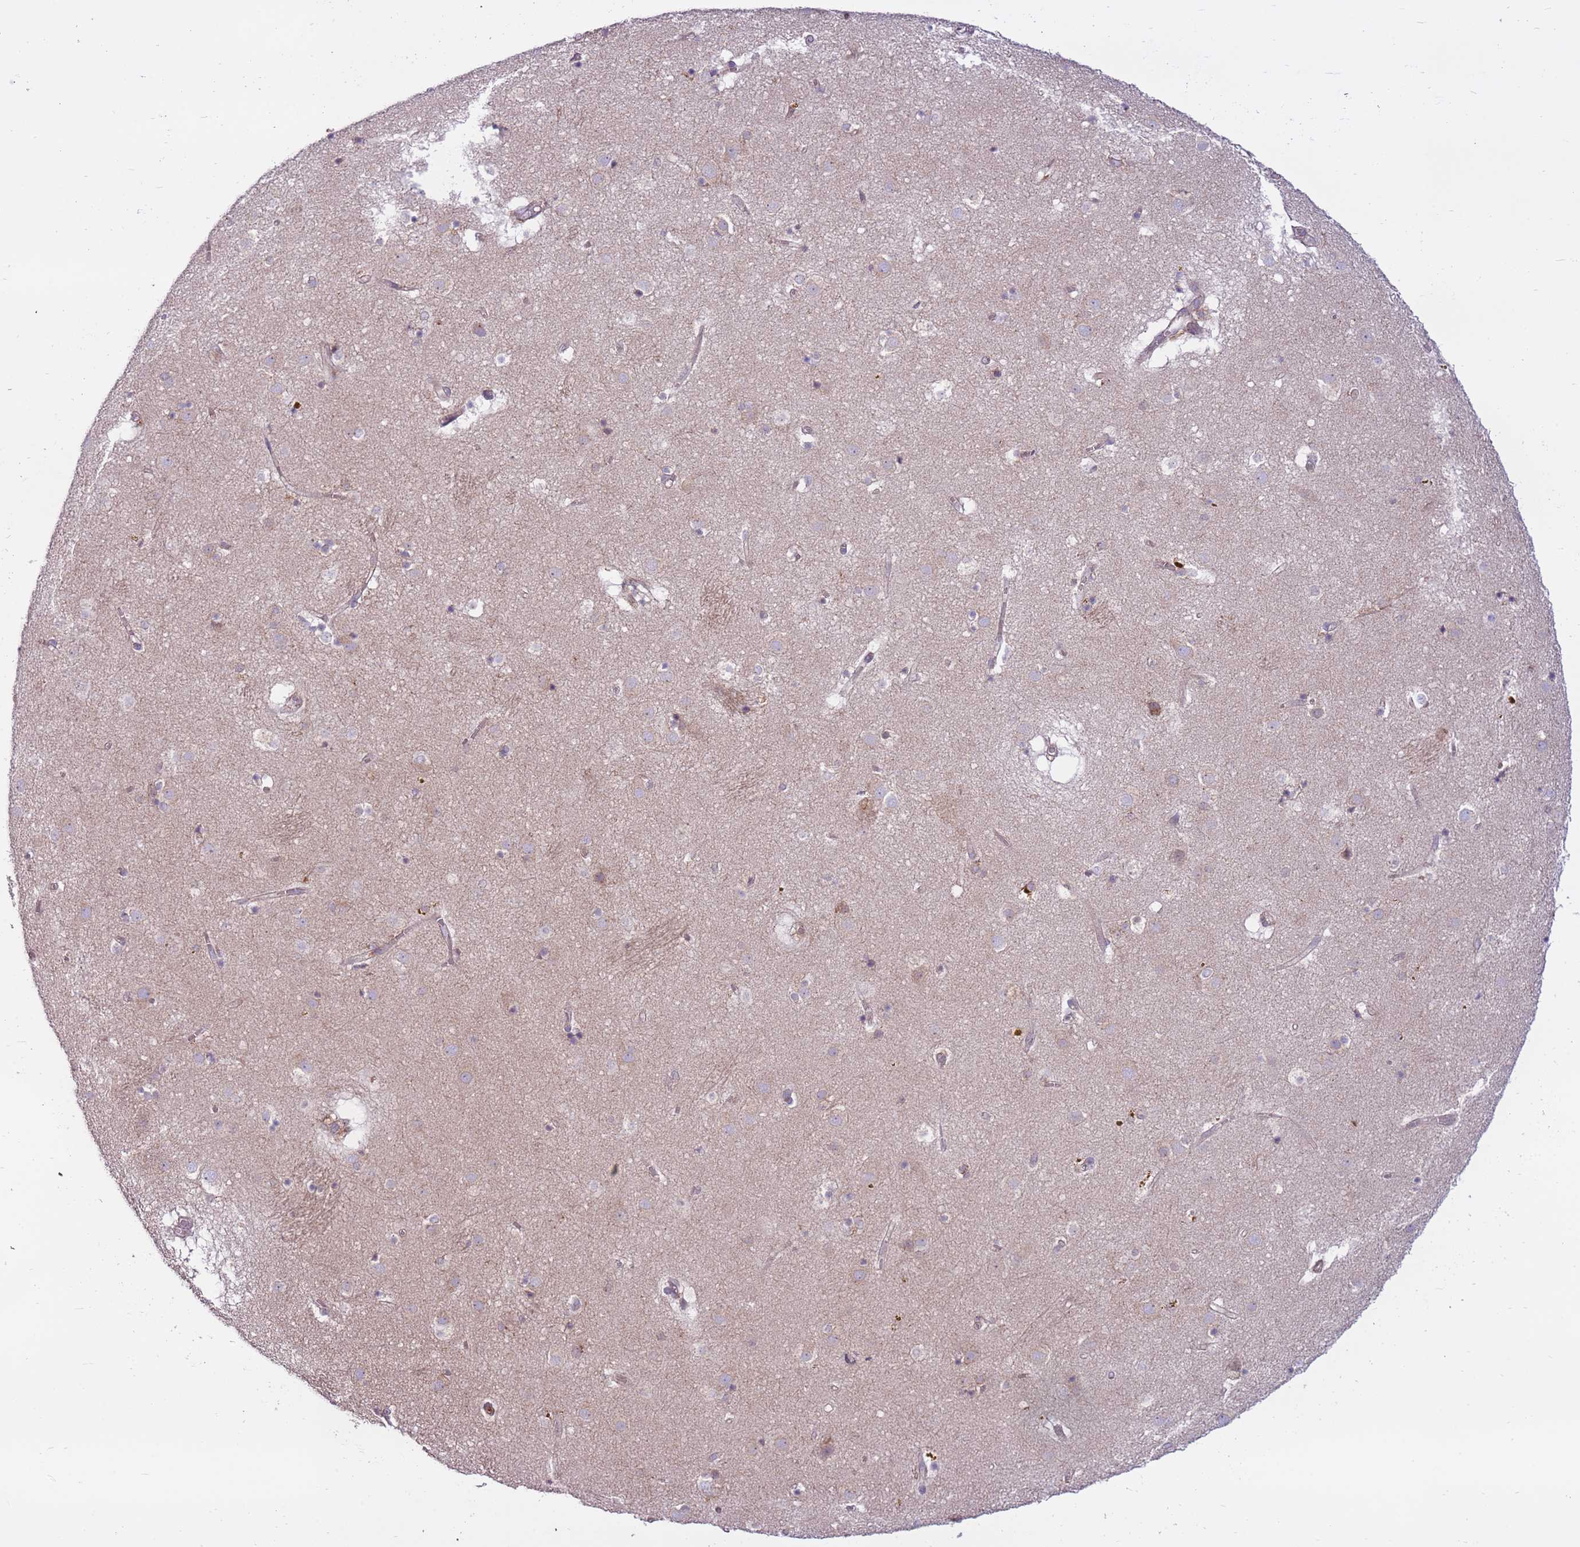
{"staining": {"intensity": "negative", "quantity": "none", "location": "none"}, "tissue": "caudate", "cell_type": "Glial cells", "image_type": "normal", "snomed": [{"axis": "morphology", "description": "Normal tissue, NOS"}, {"axis": "topography", "description": "Lateral ventricle wall"}], "caption": "Immunohistochemistry (IHC) photomicrograph of unremarkable caudate: caudate stained with DAB (3,3'-diaminobenzidine) reveals no significant protein staining in glial cells.", "gene": "DDX19B", "patient": {"sex": "male", "age": 70}}